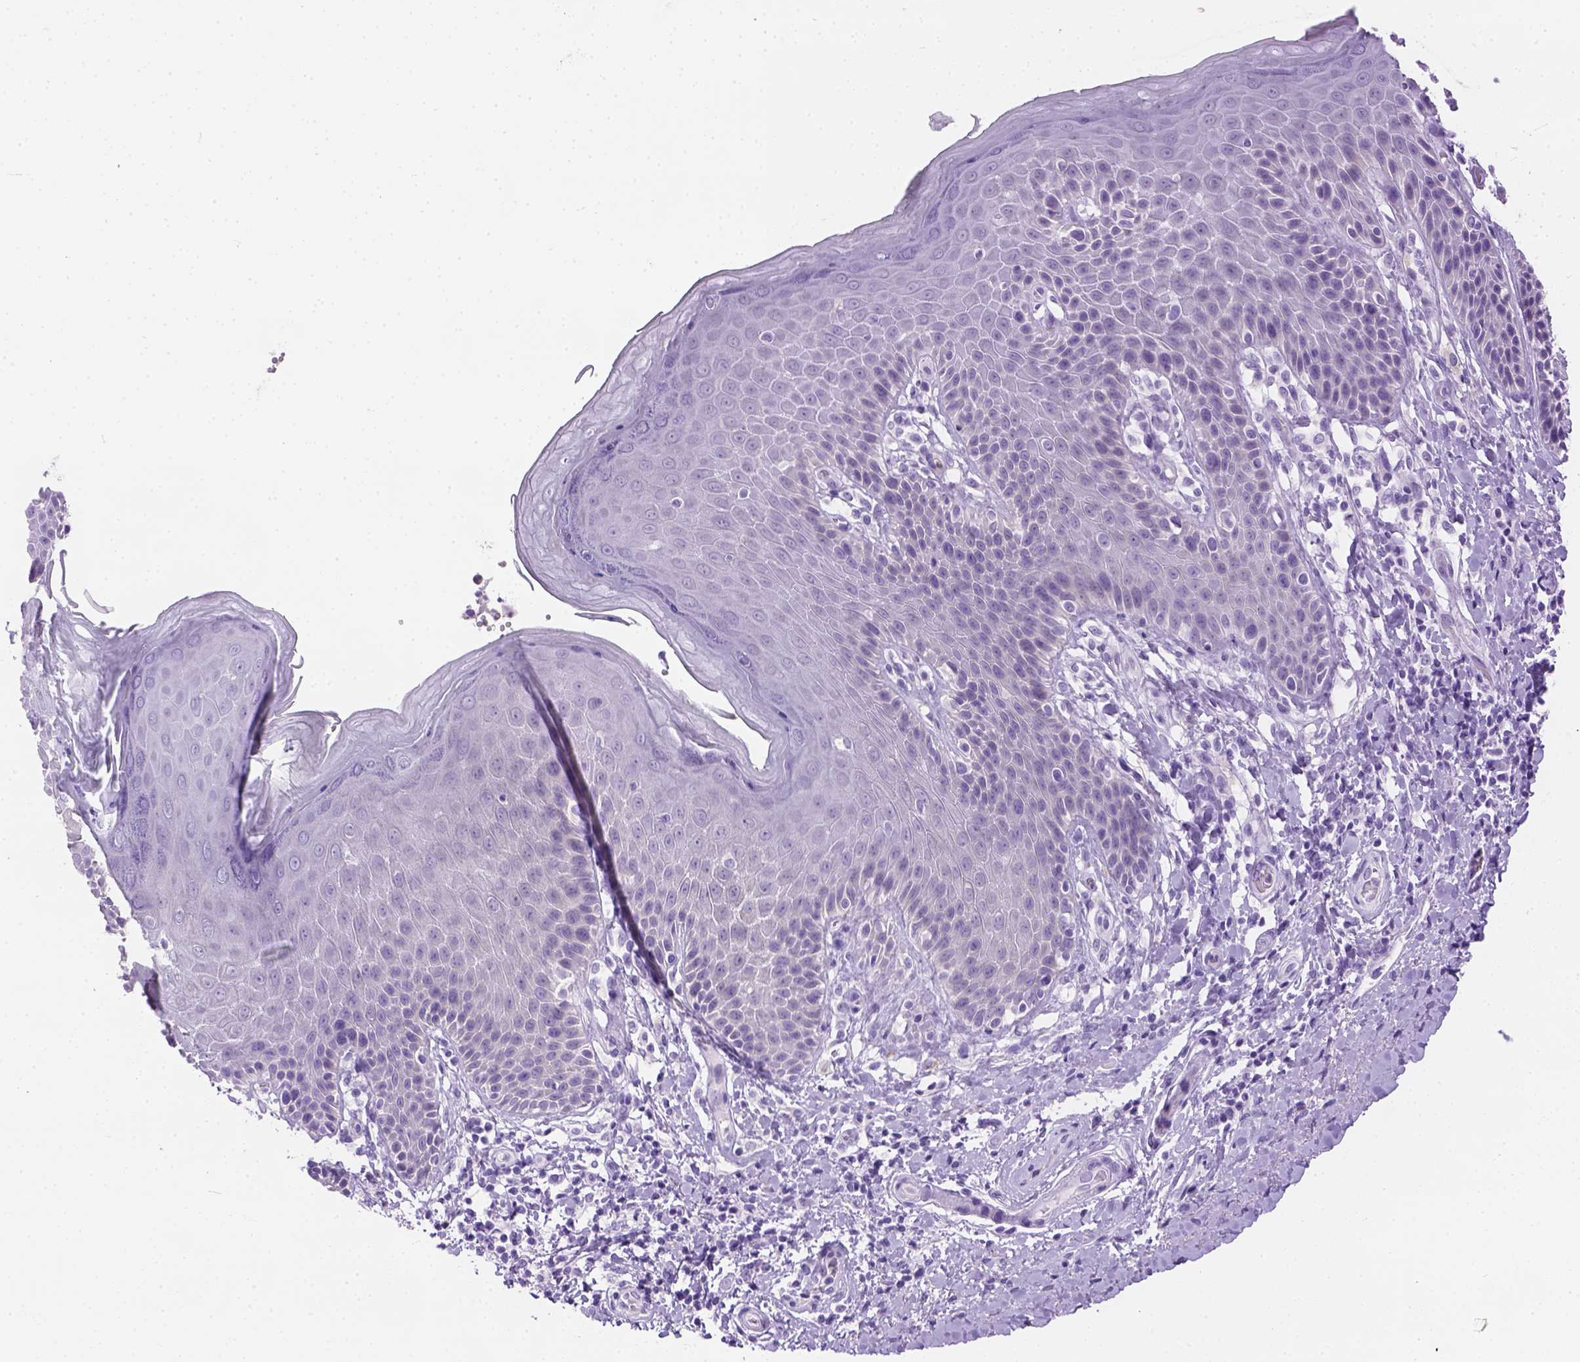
{"staining": {"intensity": "negative", "quantity": "none", "location": "none"}, "tissue": "skin", "cell_type": "Epidermal cells", "image_type": "normal", "snomed": [{"axis": "morphology", "description": "Normal tissue, NOS"}, {"axis": "topography", "description": "Anal"}, {"axis": "topography", "description": "Peripheral nerve tissue"}], "caption": "Skin stained for a protein using immunohistochemistry (IHC) shows no expression epidermal cells.", "gene": "TMEM38A", "patient": {"sex": "male", "age": 51}}